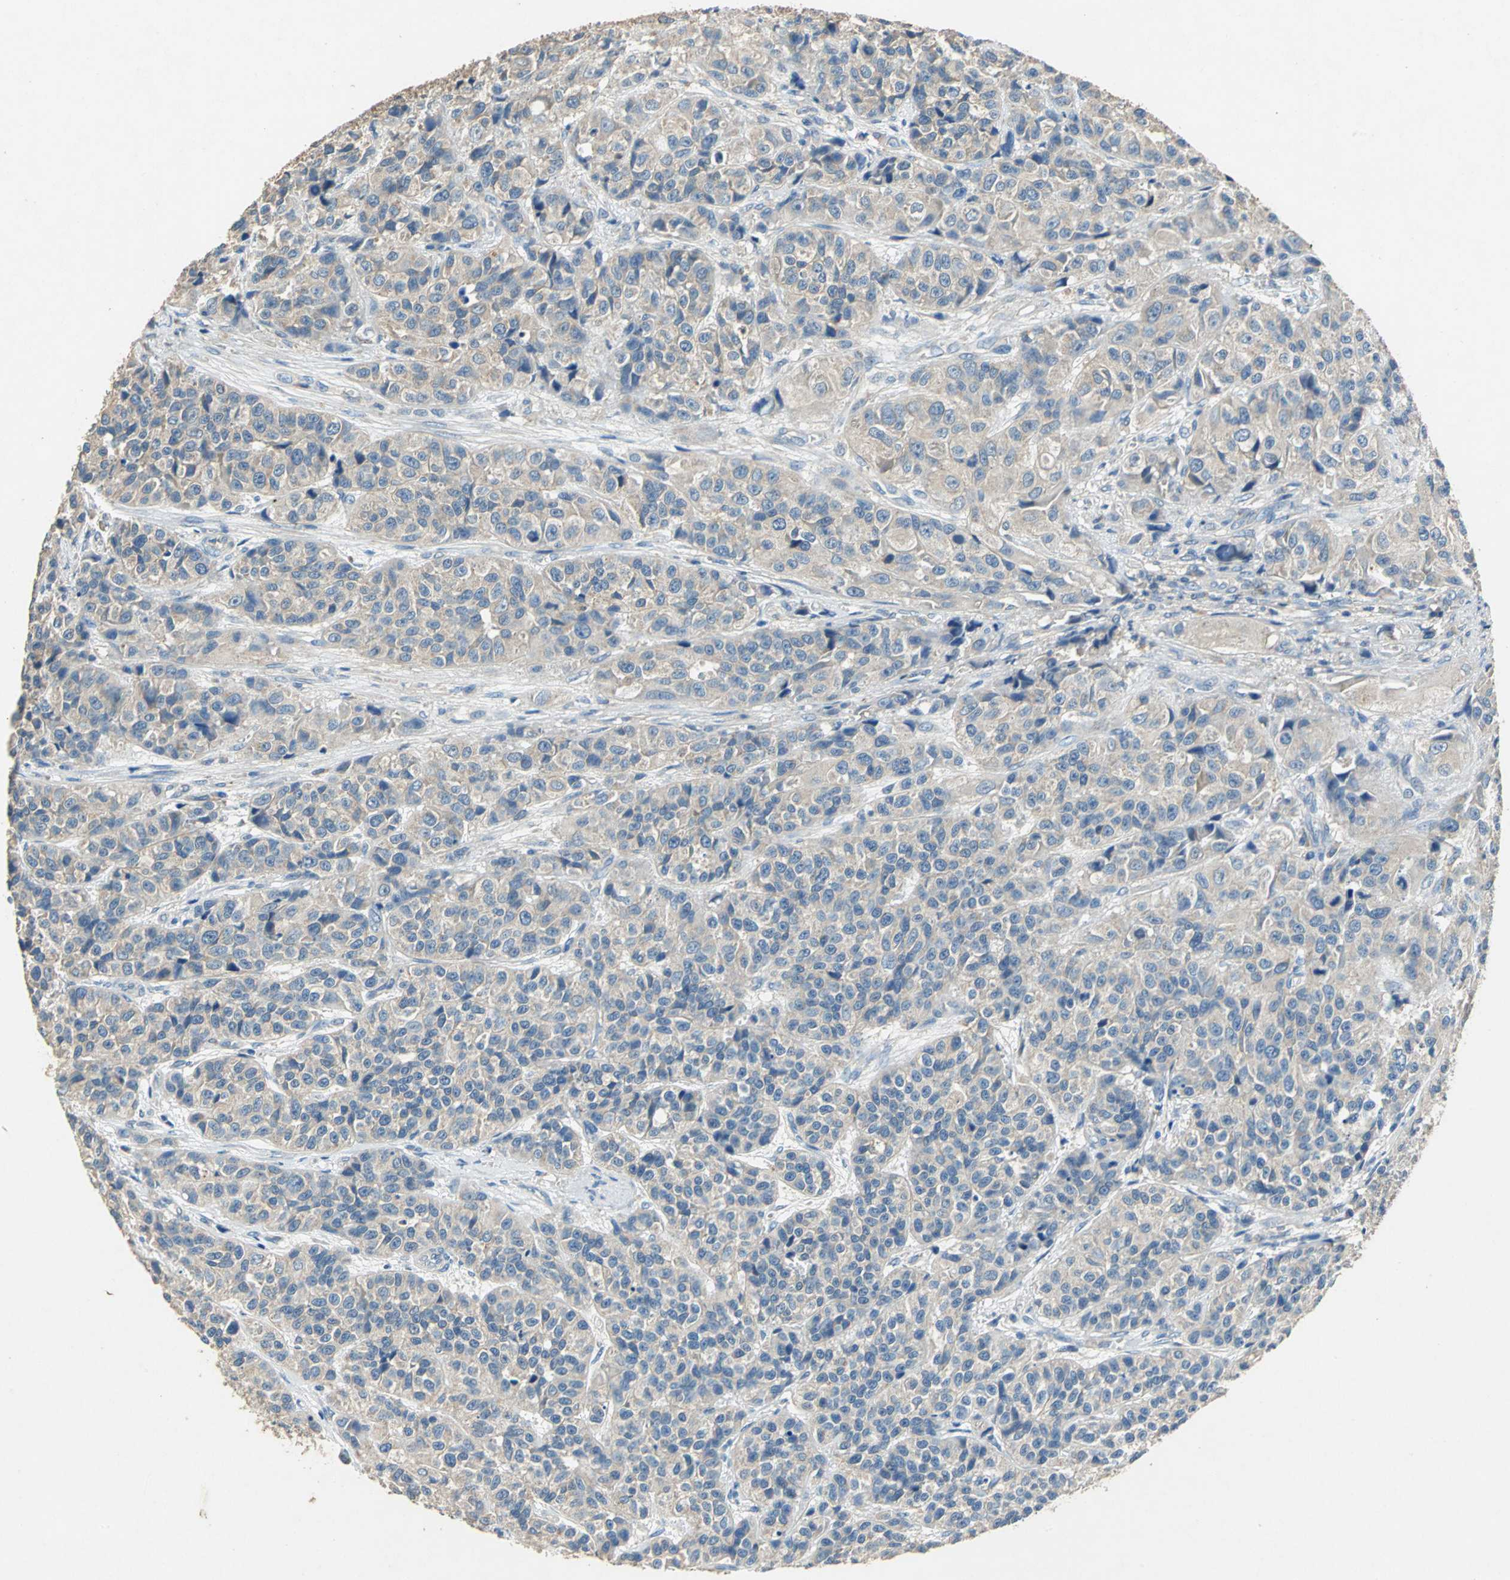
{"staining": {"intensity": "weak", "quantity": ">75%", "location": "cytoplasmic/membranous"}, "tissue": "urothelial cancer", "cell_type": "Tumor cells", "image_type": "cancer", "snomed": [{"axis": "morphology", "description": "Urothelial carcinoma, High grade"}, {"axis": "topography", "description": "Urinary bladder"}], "caption": "Immunohistochemistry image of neoplastic tissue: human high-grade urothelial carcinoma stained using immunohistochemistry displays low levels of weak protein expression localized specifically in the cytoplasmic/membranous of tumor cells, appearing as a cytoplasmic/membranous brown color.", "gene": "ADAMTS5", "patient": {"sex": "female", "age": 81}}